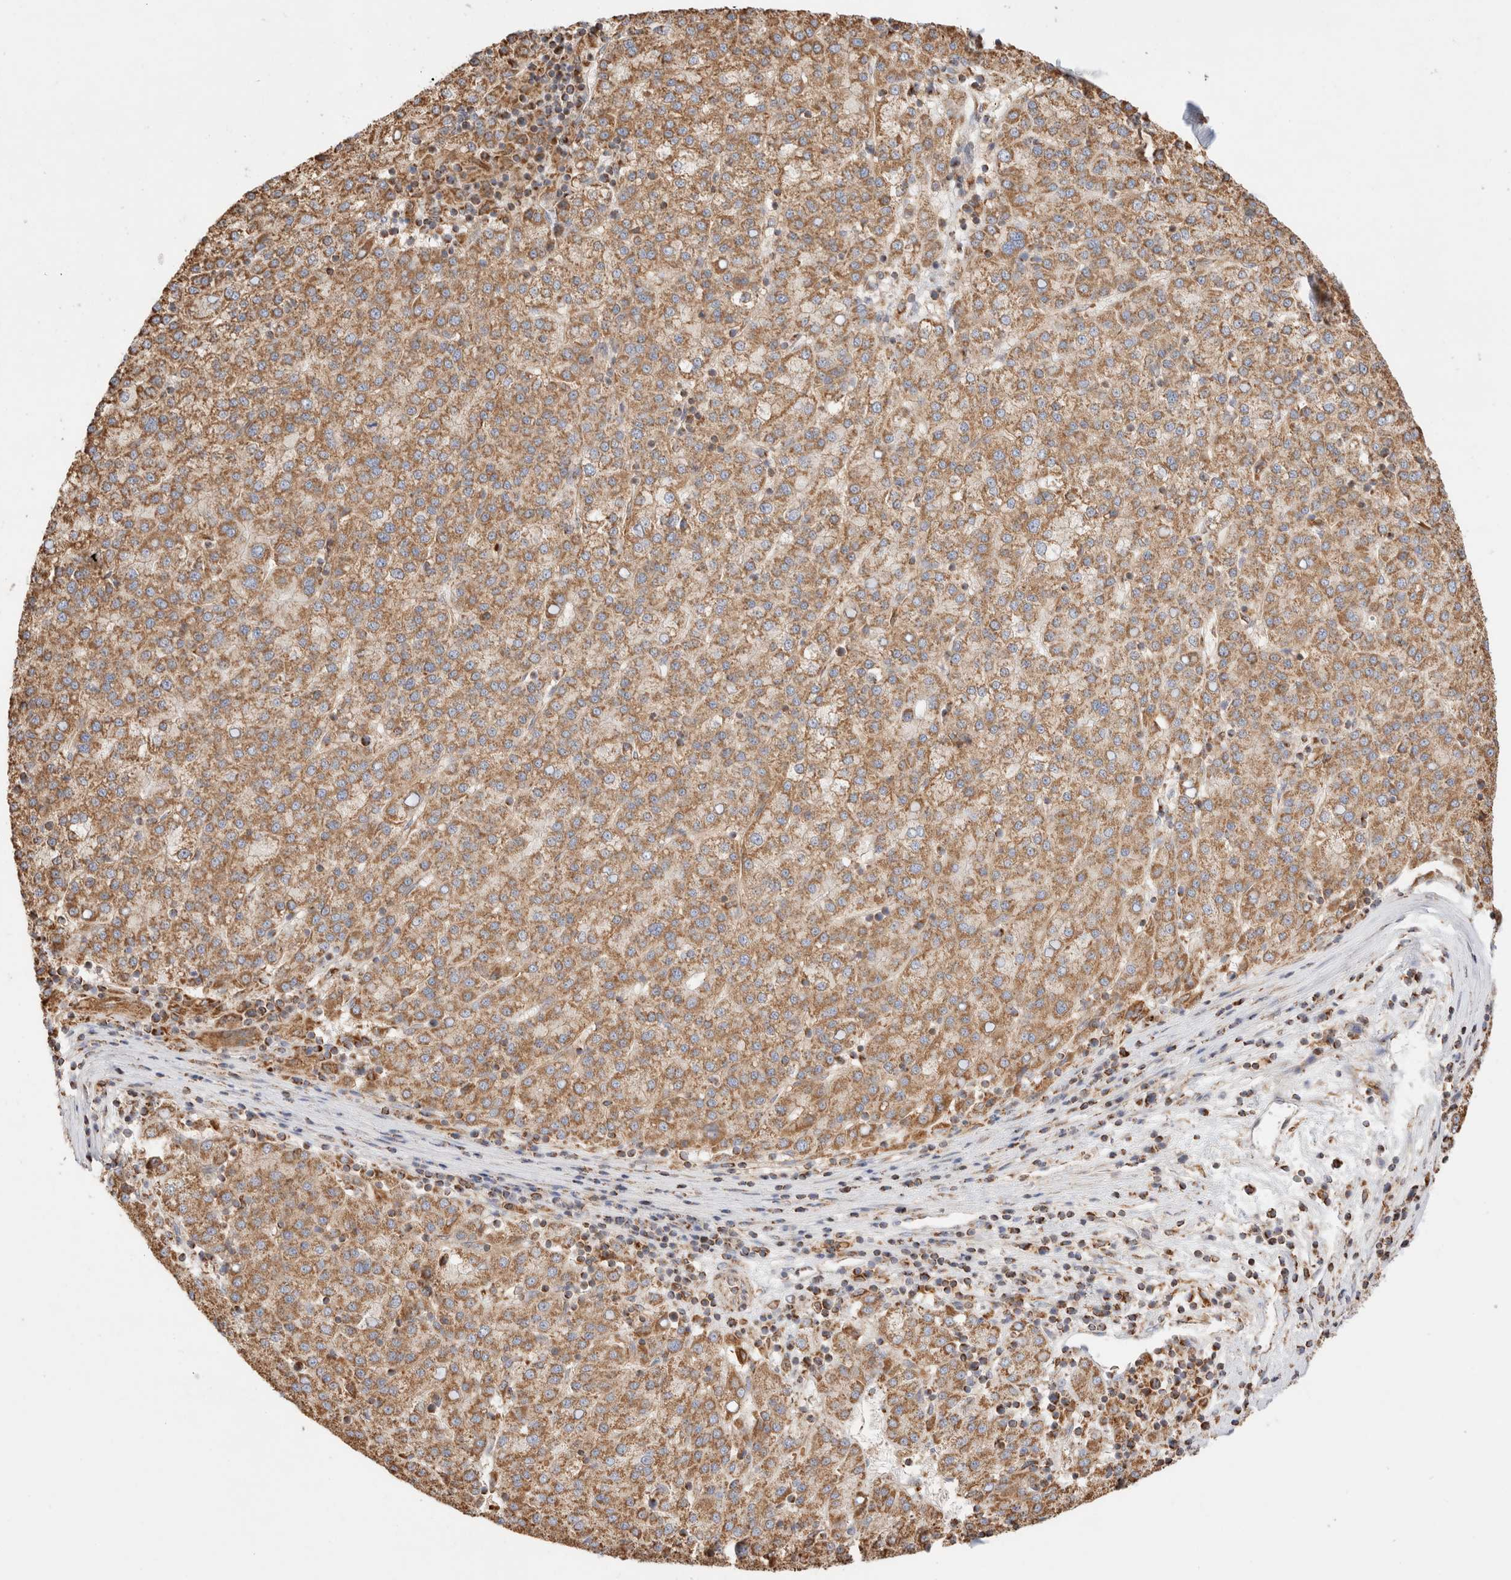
{"staining": {"intensity": "moderate", "quantity": ">75%", "location": "cytoplasmic/membranous"}, "tissue": "liver cancer", "cell_type": "Tumor cells", "image_type": "cancer", "snomed": [{"axis": "morphology", "description": "Carcinoma, Hepatocellular, NOS"}, {"axis": "topography", "description": "Liver"}], "caption": "Moderate cytoplasmic/membranous positivity is appreciated in approximately >75% of tumor cells in liver cancer.", "gene": "TMPPE", "patient": {"sex": "female", "age": 58}}